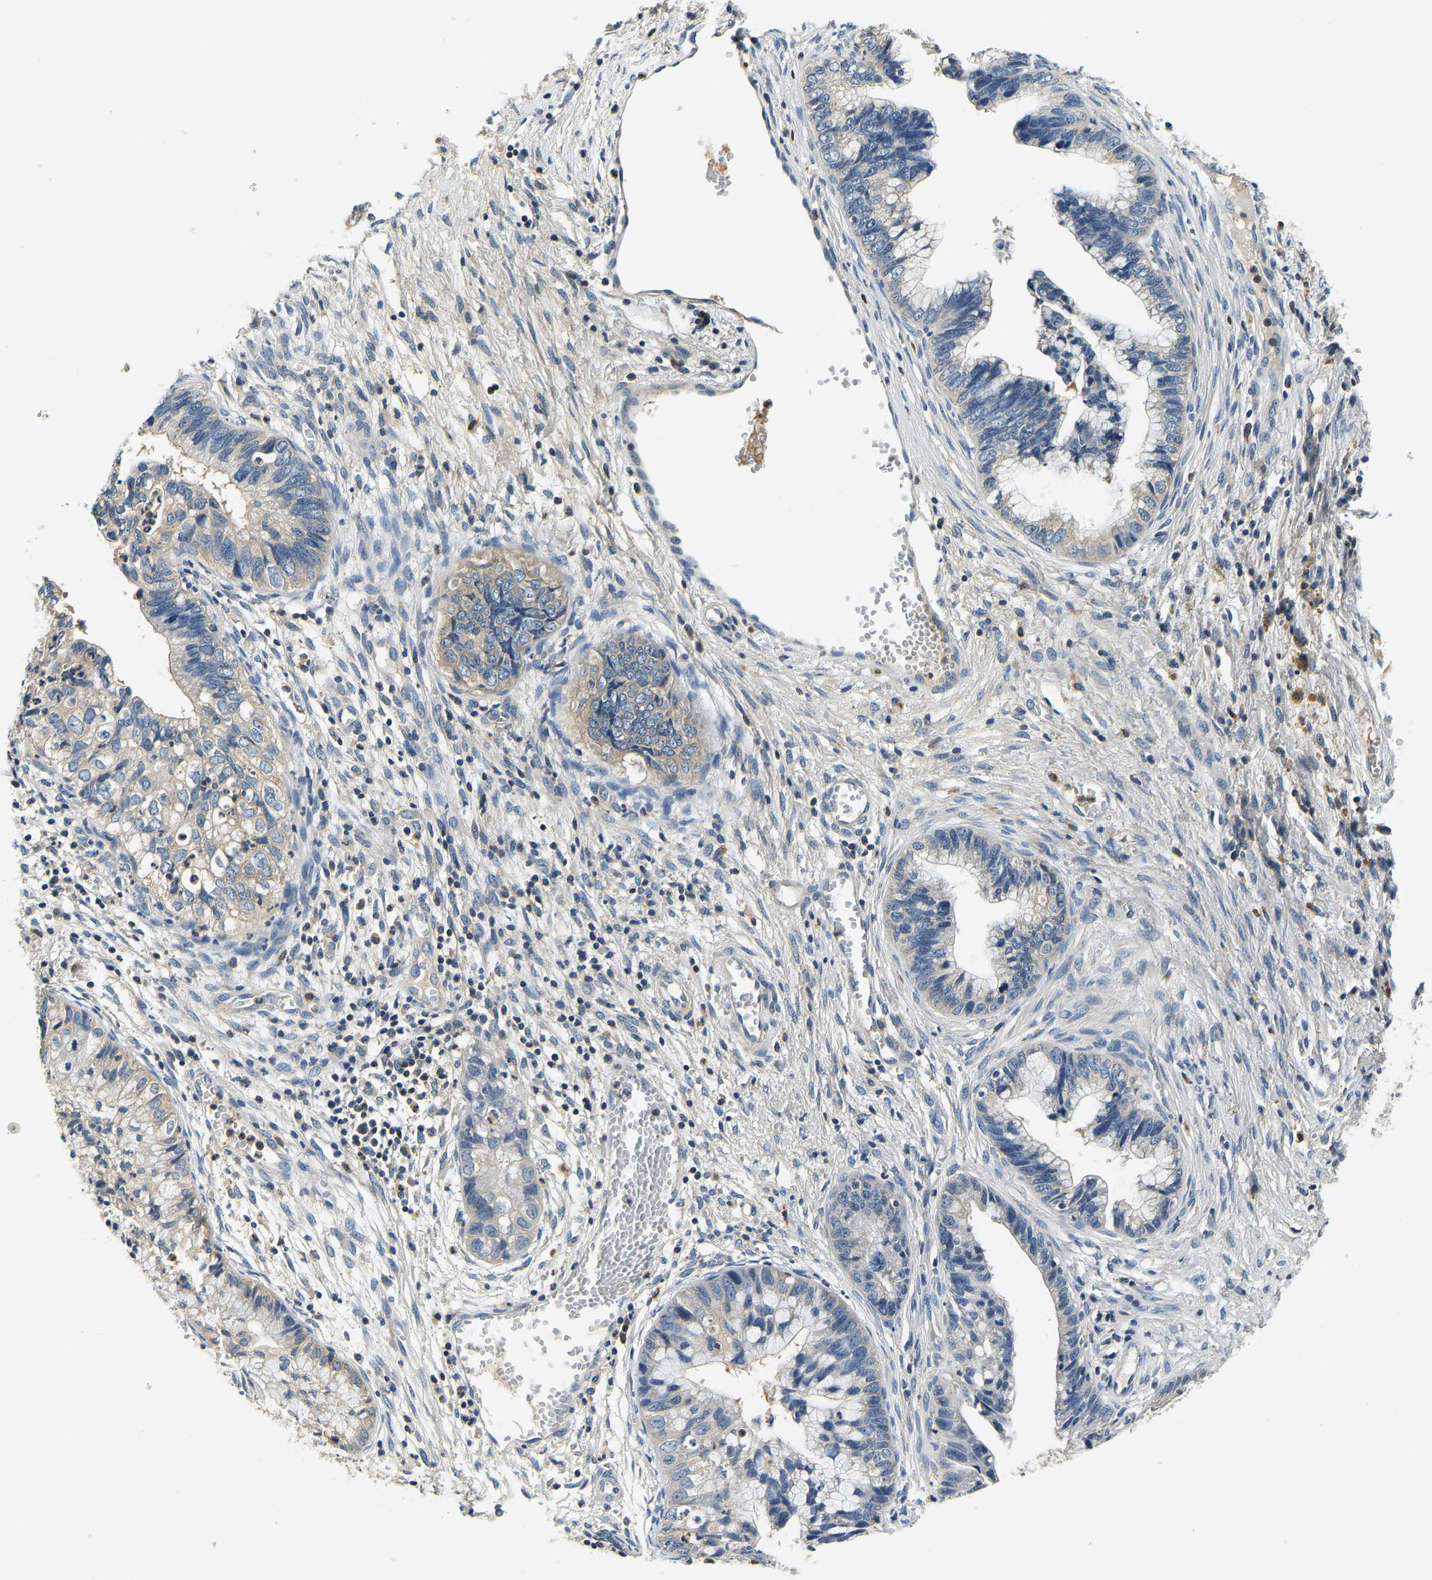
{"staining": {"intensity": "weak", "quantity": "25%-75%", "location": "cytoplasmic/membranous"}, "tissue": "cervical cancer", "cell_type": "Tumor cells", "image_type": "cancer", "snomed": [{"axis": "morphology", "description": "Adenocarcinoma, NOS"}, {"axis": "topography", "description": "Cervix"}], "caption": "A brown stain labels weak cytoplasmic/membranous positivity of a protein in adenocarcinoma (cervical) tumor cells.", "gene": "RESF1", "patient": {"sex": "female", "age": 44}}